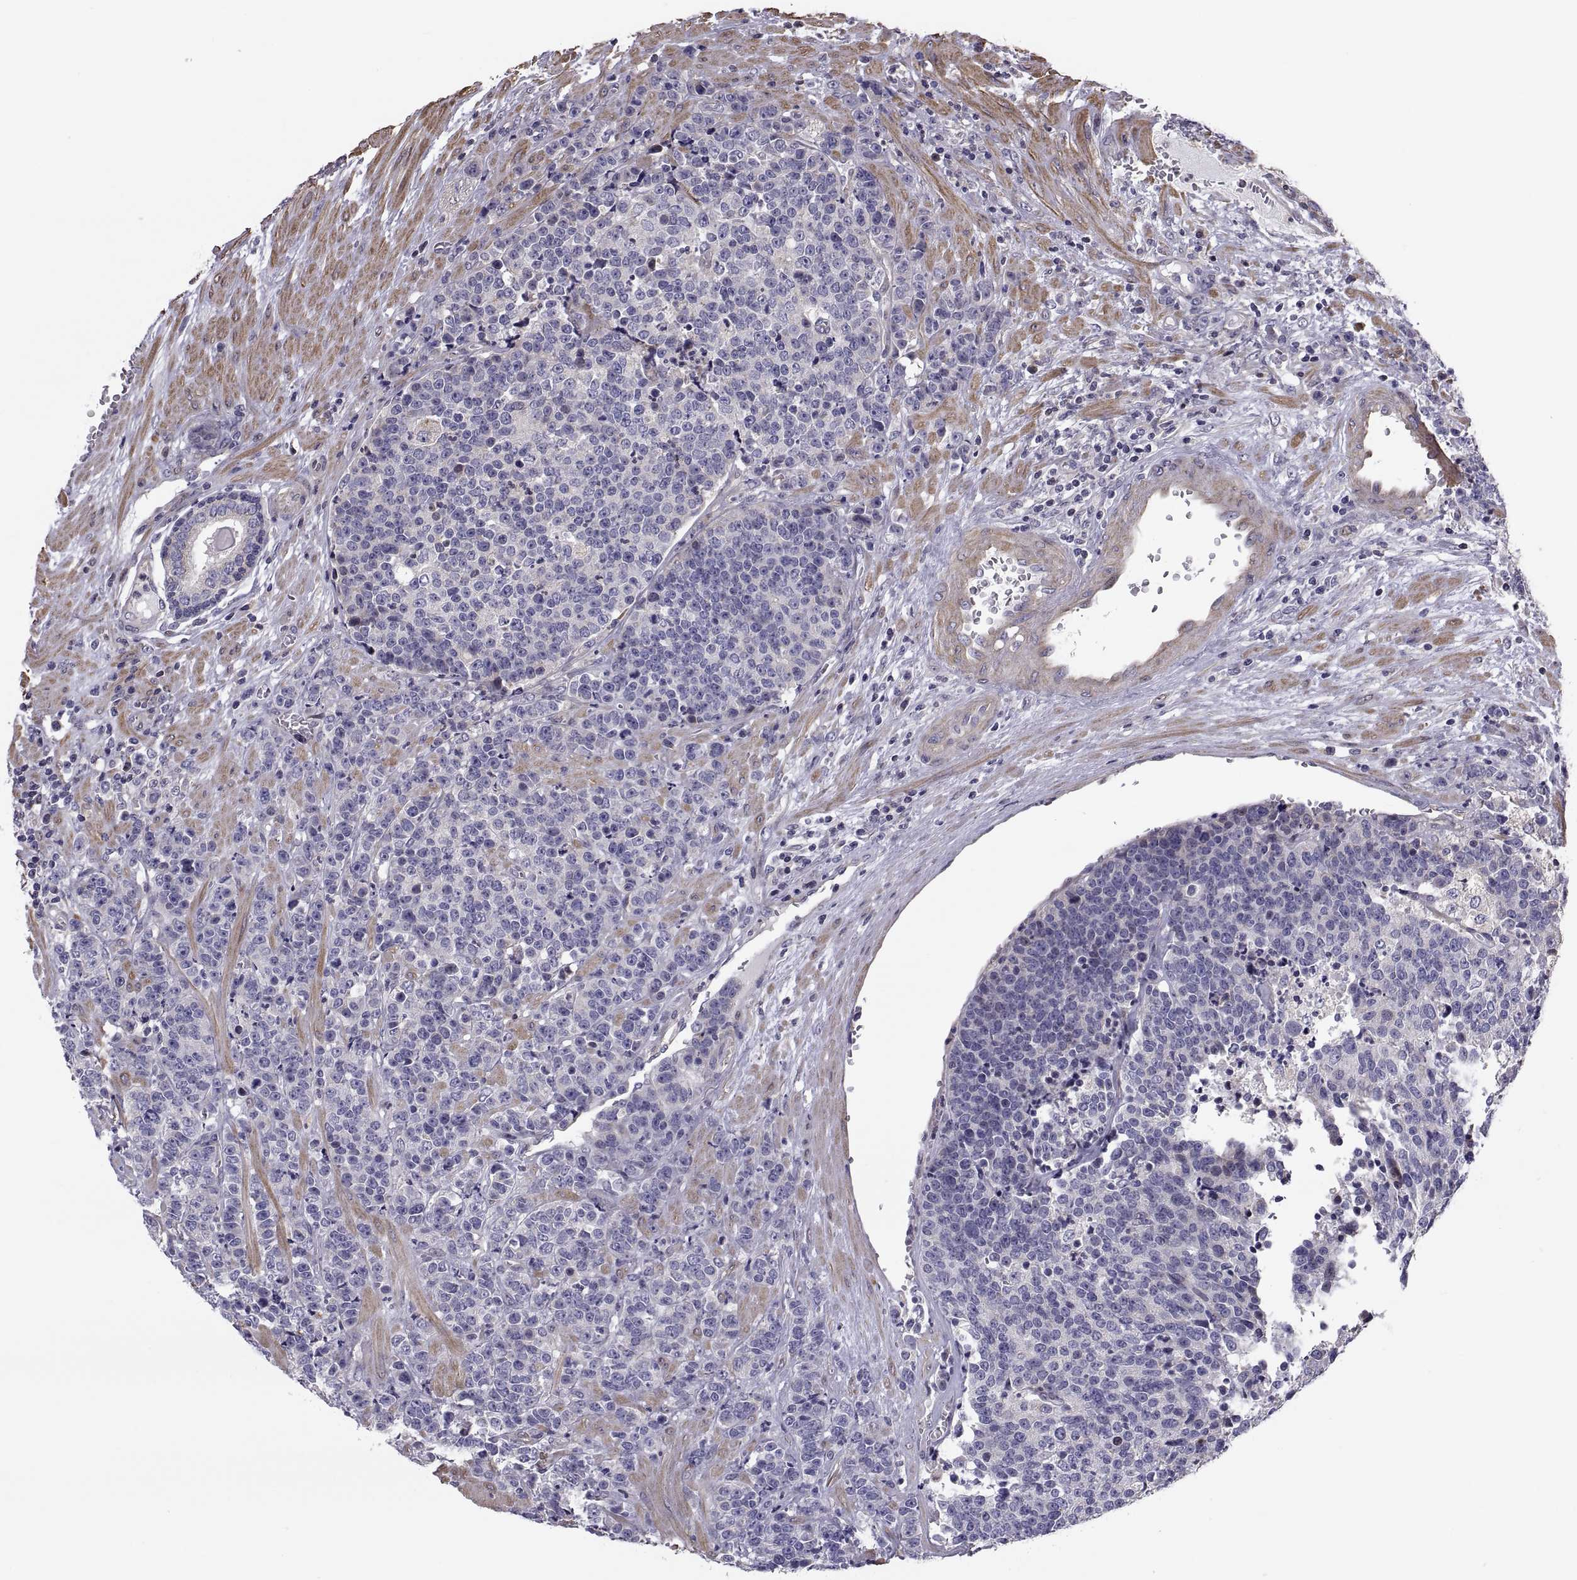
{"staining": {"intensity": "negative", "quantity": "none", "location": "none"}, "tissue": "prostate cancer", "cell_type": "Tumor cells", "image_type": "cancer", "snomed": [{"axis": "morphology", "description": "Adenocarcinoma, NOS"}, {"axis": "topography", "description": "Prostate"}], "caption": "Immunohistochemistry (IHC) image of neoplastic tissue: human prostate cancer (adenocarcinoma) stained with DAB (3,3'-diaminobenzidine) reveals no significant protein positivity in tumor cells.", "gene": "ANO1", "patient": {"sex": "male", "age": 67}}